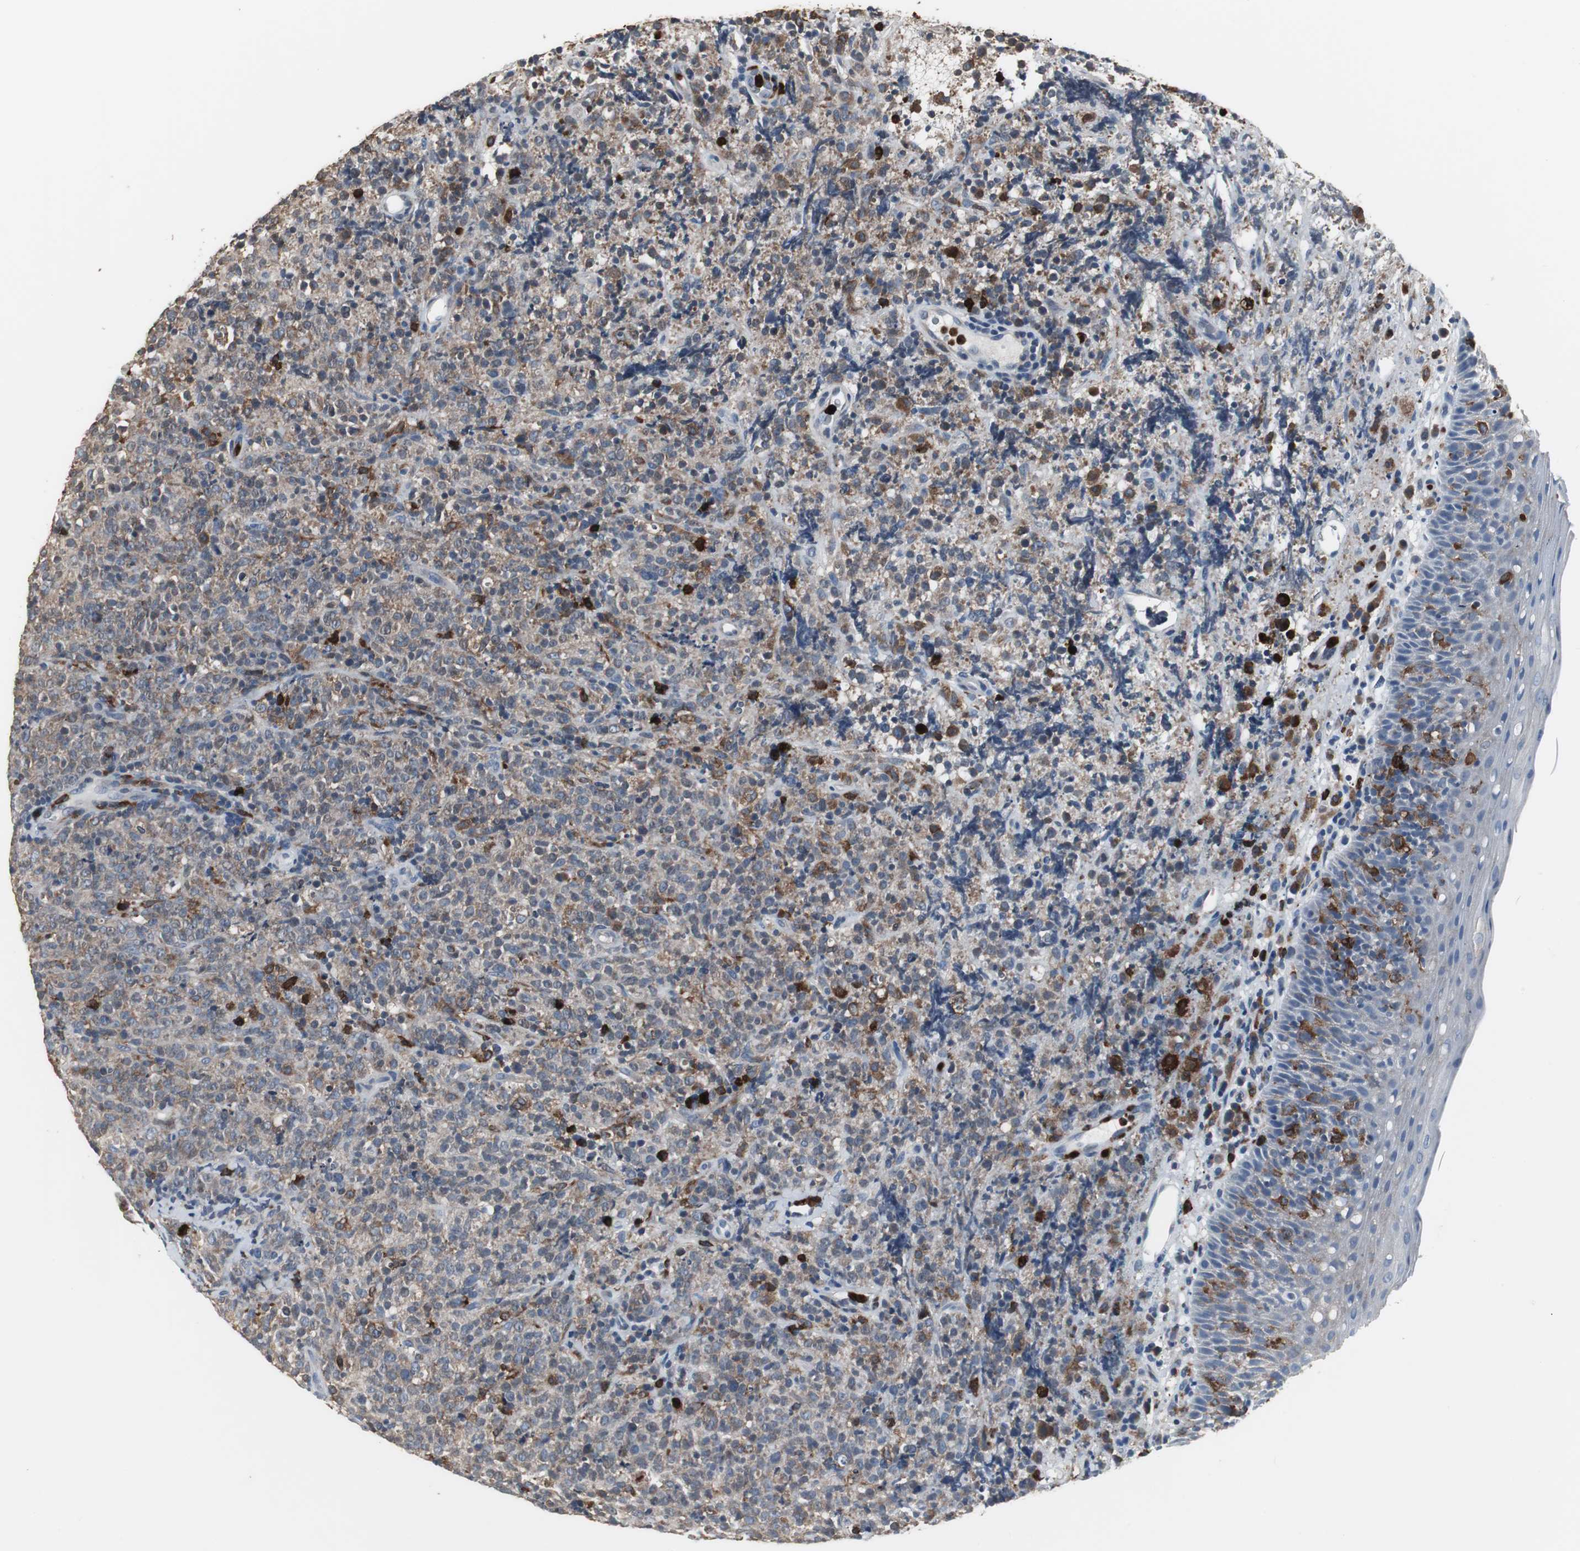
{"staining": {"intensity": "weak", "quantity": "25%-75%", "location": "cytoplasmic/membranous"}, "tissue": "lymphoma", "cell_type": "Tumor cells", "image_type": "cancer", "snomed": [{"axis": "morphology", "description": "Malignant lymphoma, non-Hodgkin's type, High grade"}, {"axis": "topography", "description": "Tonsil"}], "caption": "Protein expression analysis of lymphoma reveals weak cytoplasmic/membranous staining in about 25%-75% of tumor cells.", "gene": "NCF2", "patient": {"sex": "female", "age": 36}}